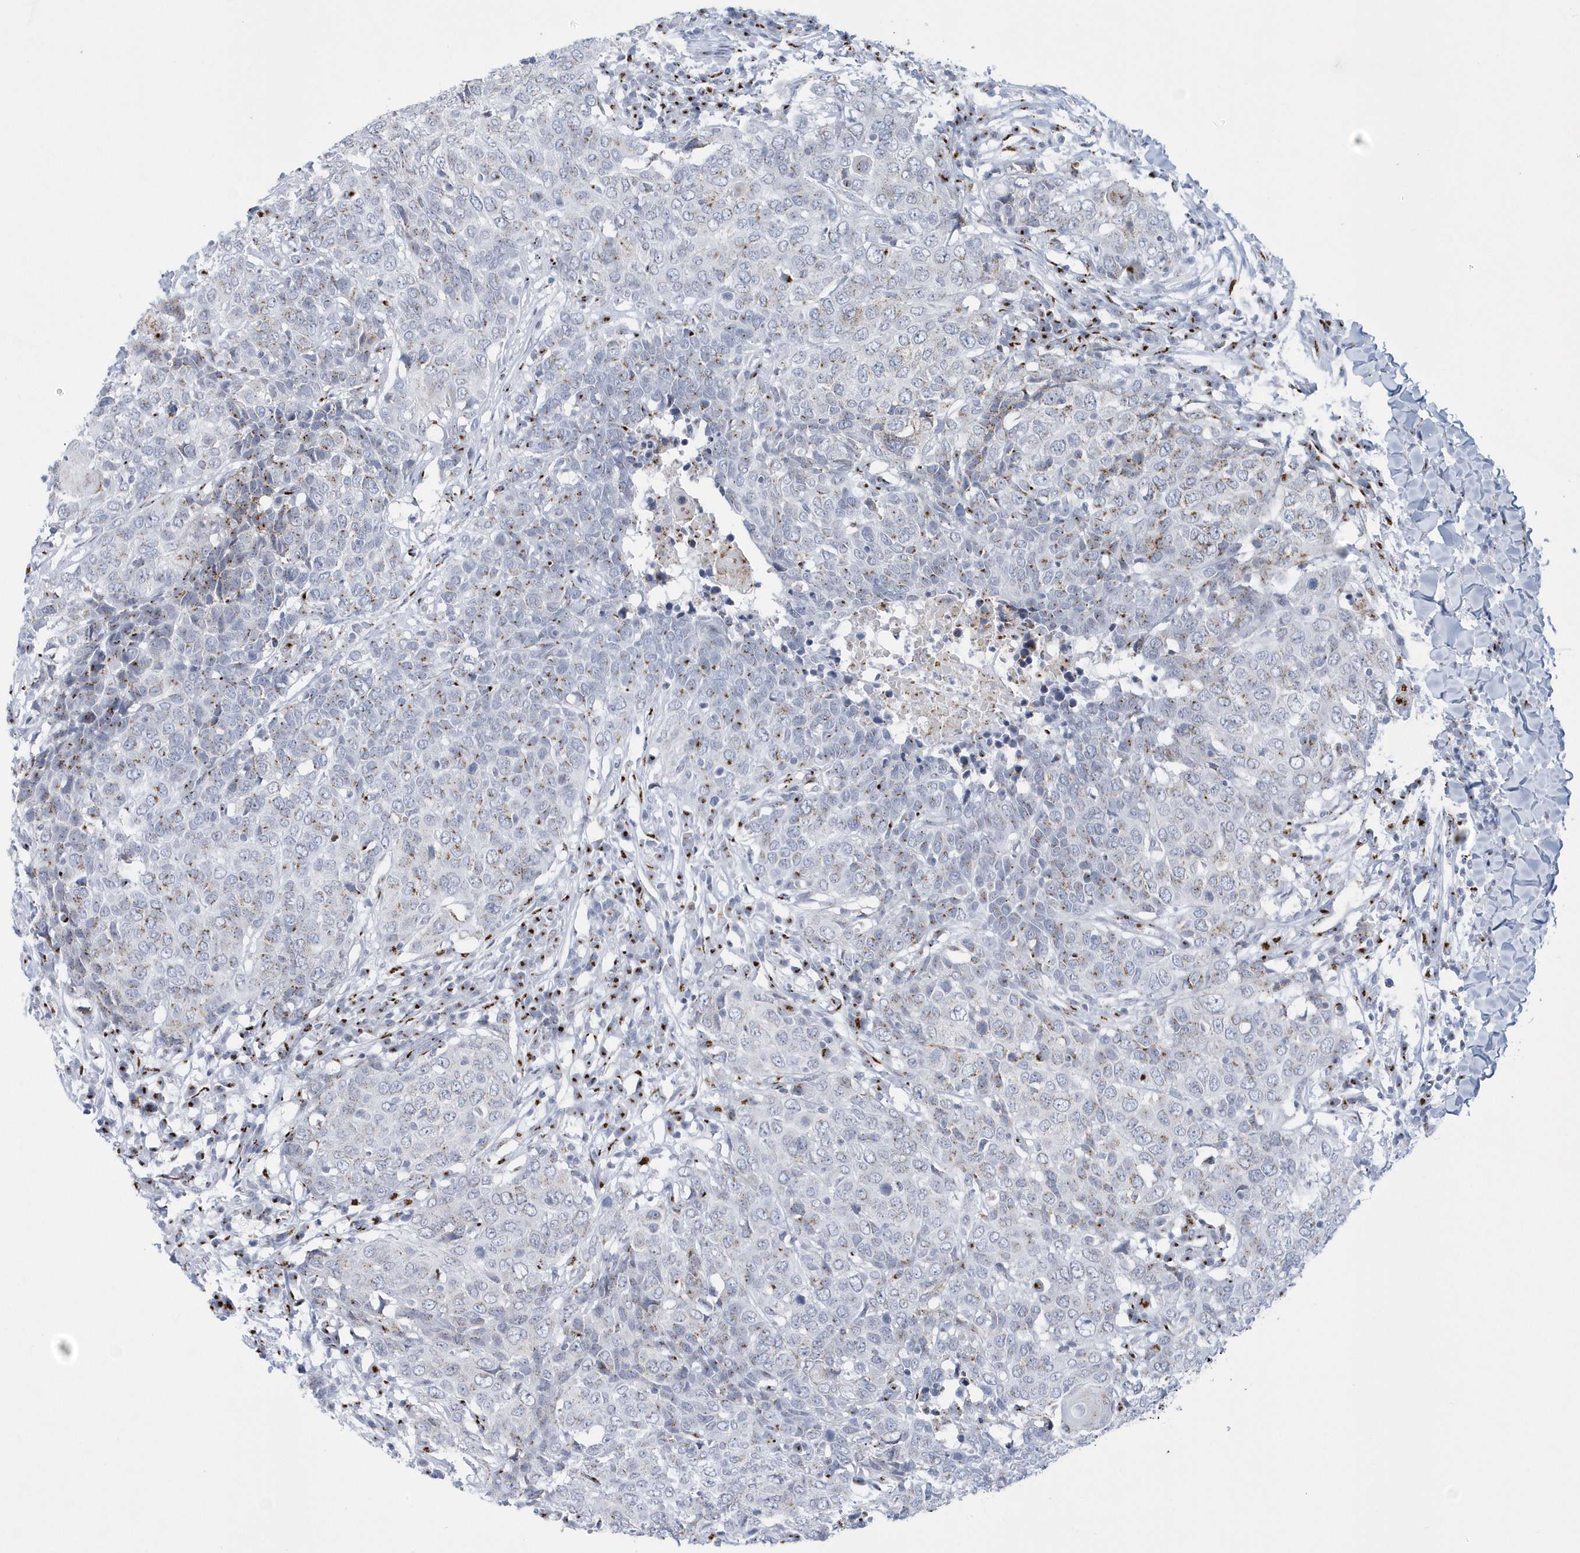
{"staining": {"intensity": "weak", "quantity": "<25%", "location": "cytoplasmic/membranous"}, "tissue": "head and neck cancer", "cell_type": "Tumor cells", "image_type": "cancer", "snomed": [{"axis": "morphology", "description": "Squamous cell carcinoma, NOS"}, {"axis": "topography", "description": "Head-Neck"}], "caption": "Tumor cells are negative for protein expression in human head and neck squamous cell carcinoma.", "gene": "SLX9", "patient": {"sex": "male", "age": 66}}